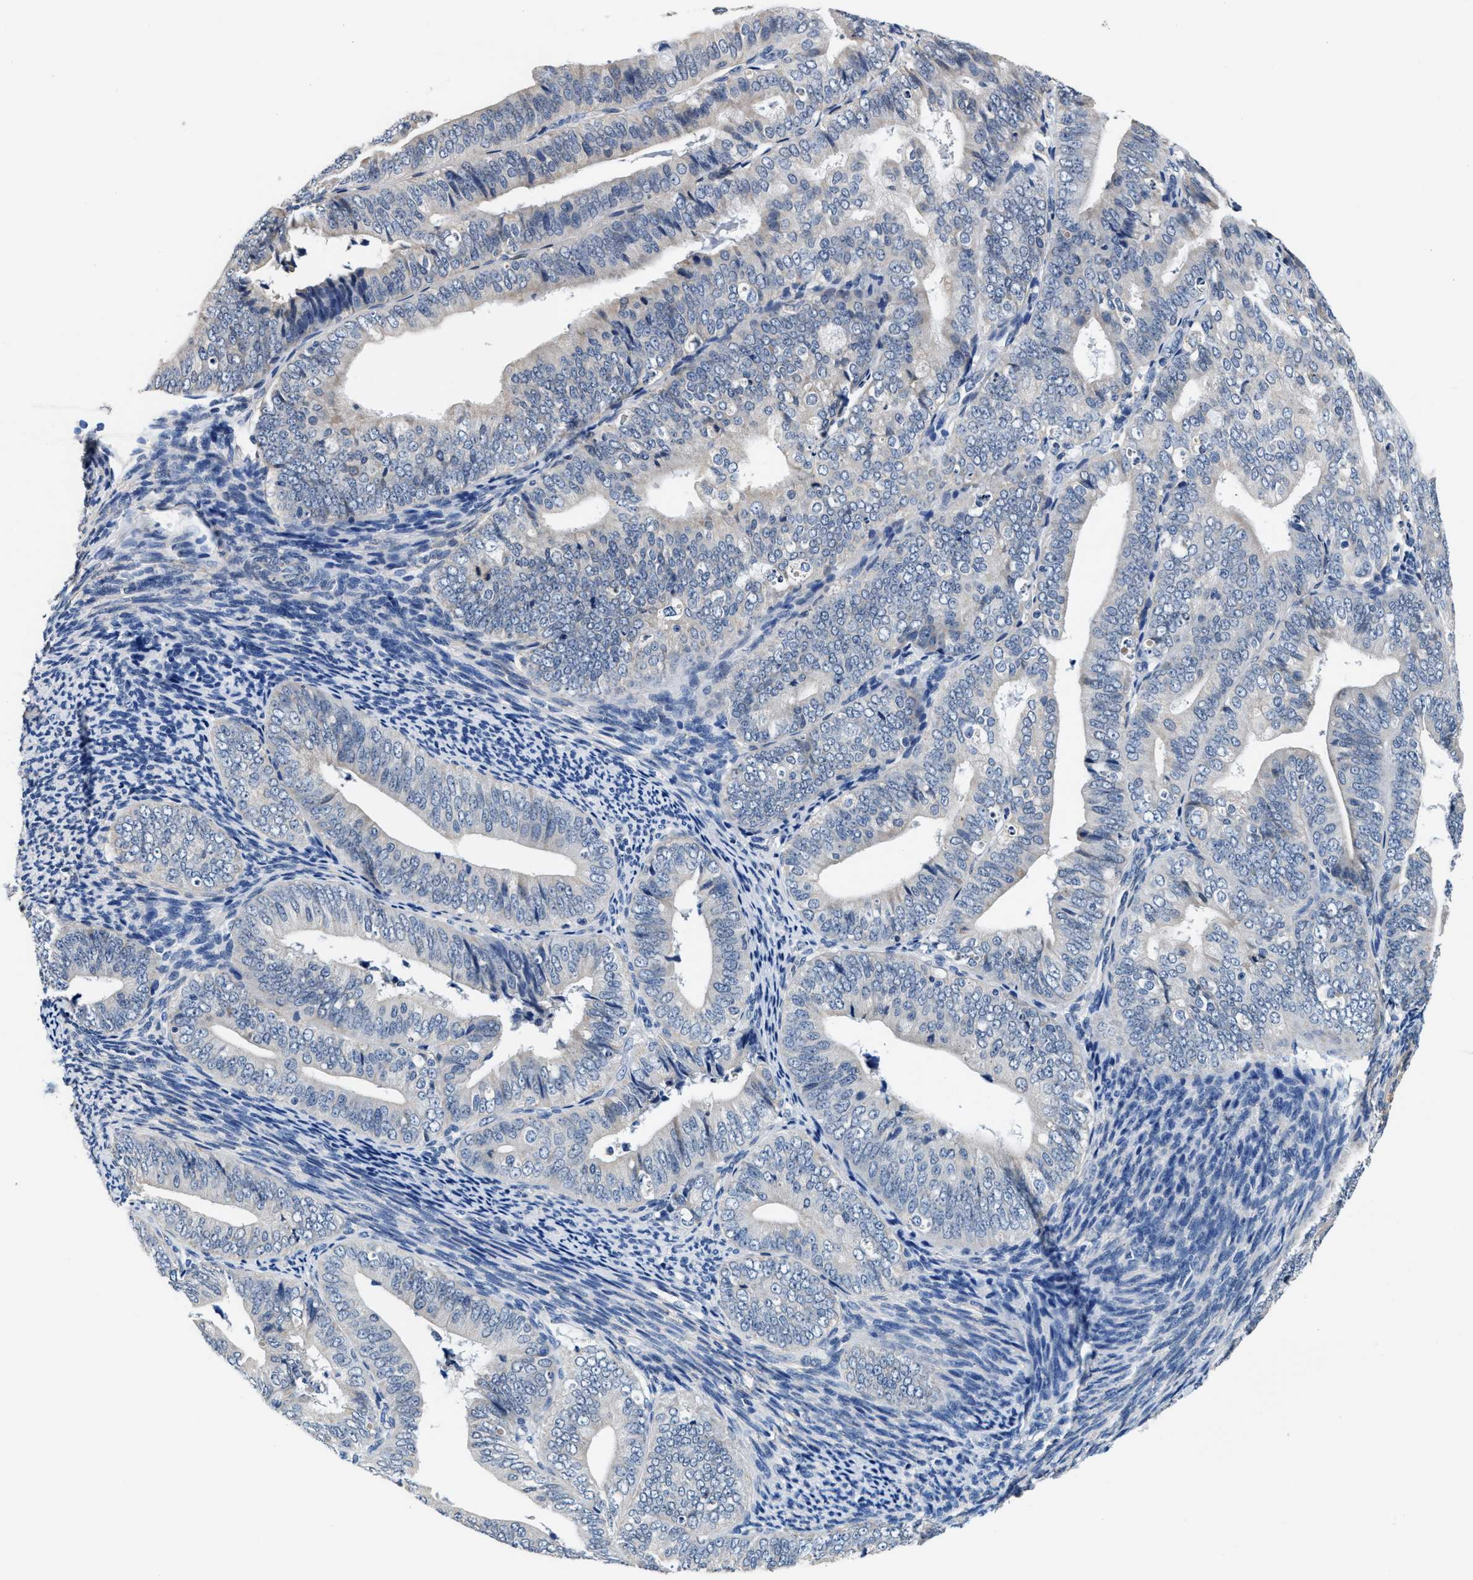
{"staining": {"intensity": "negative", "quantity": "none", "location": "none"}, "tissue": "endometrial cancer", "cell_type": "Tumor cells", "image_type": "cancer", "snomed": [{"axis": "morphology", "description": "Adenocarcinoma, NOS"}, {"axis": "topography", "description": "Endometrium"}], "caption": "Endometrial adenocarcinoma stained for a protein using IHC shows no staining tumor cells.", "gene": "MYH3", "patient": {"sex": "female", "age": 63}}